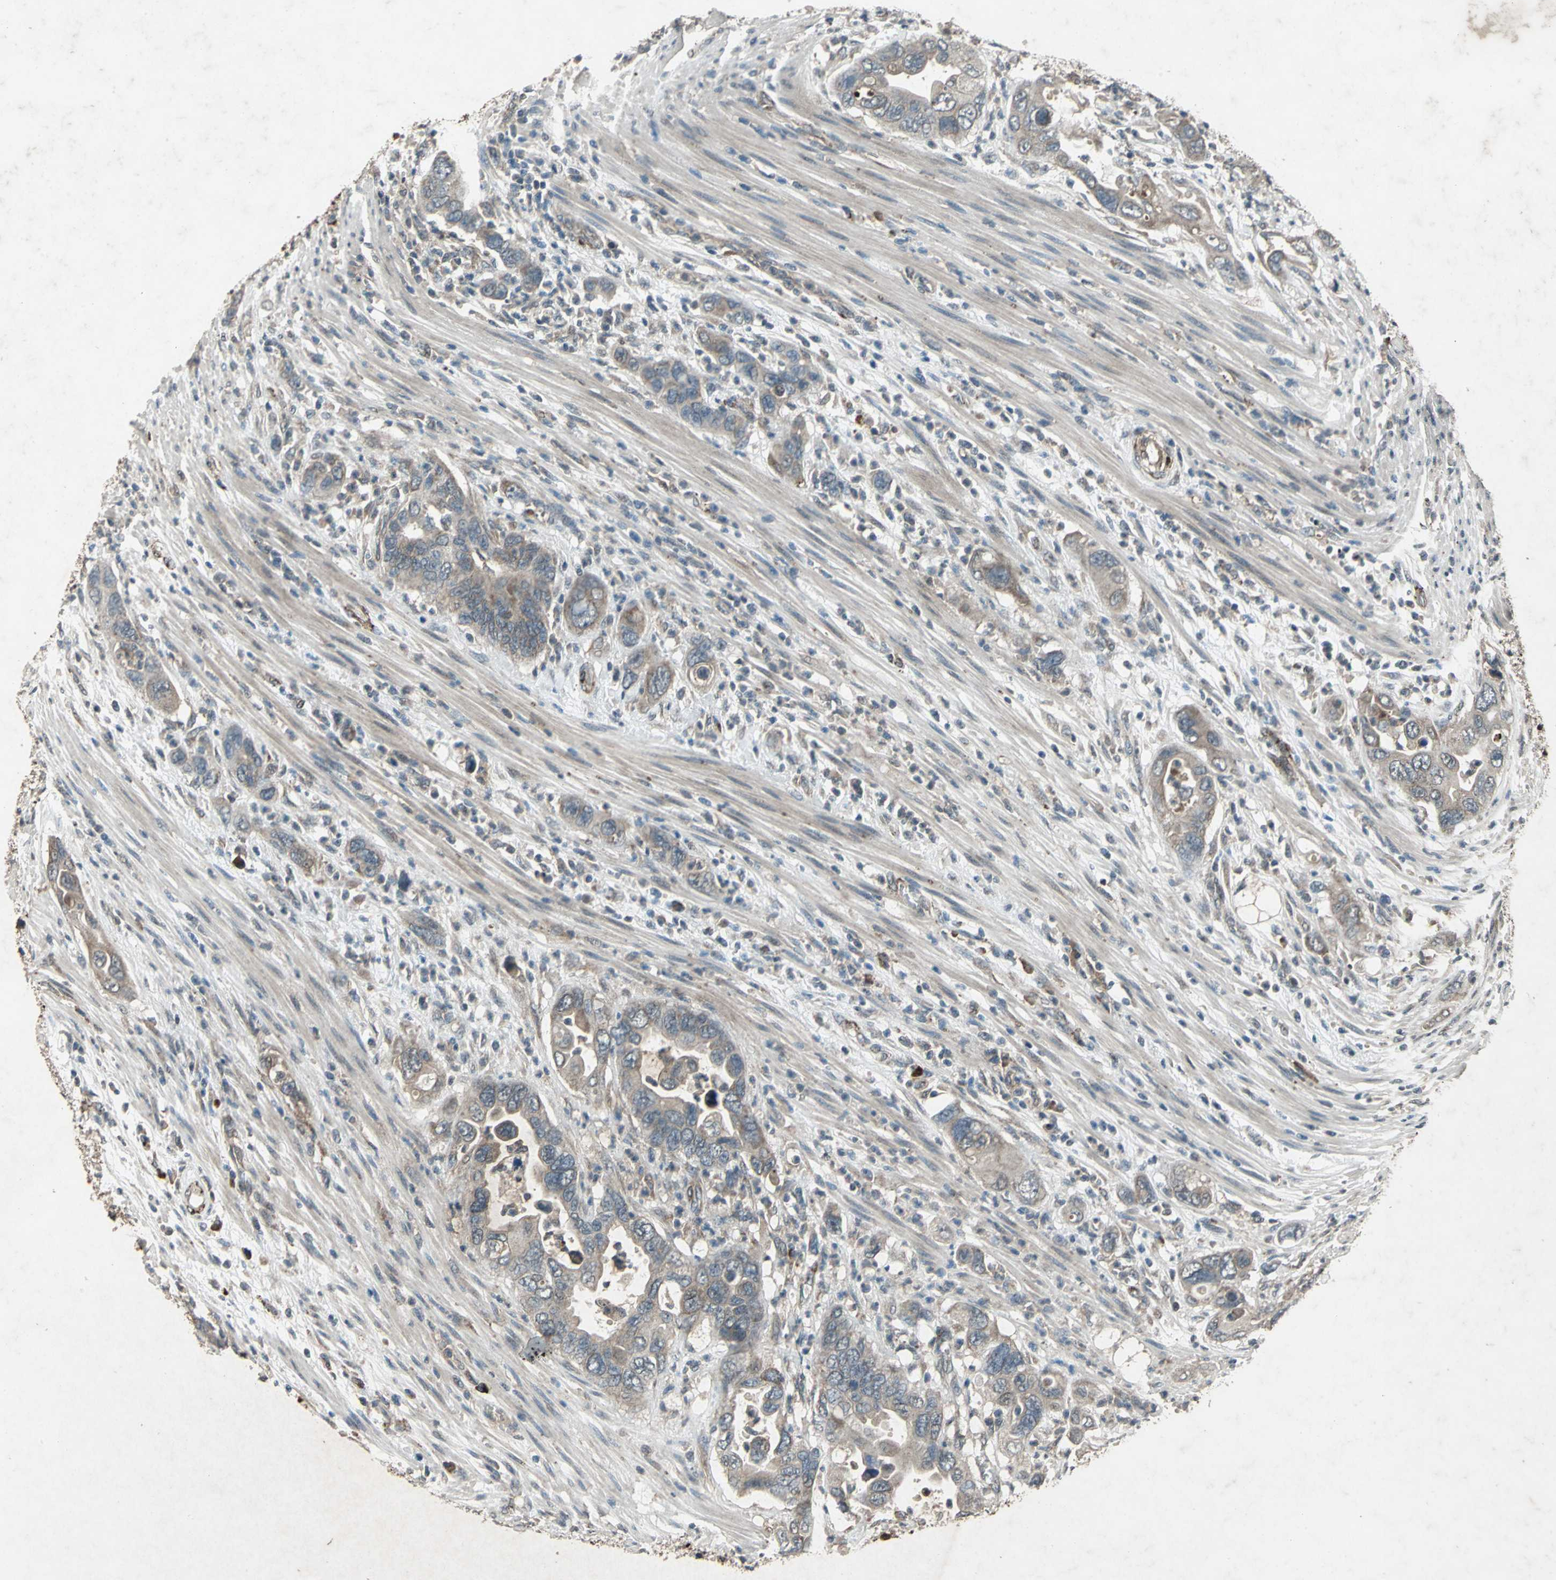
{"staining": {"intensity": "weak", "quantity": ">75%", "location": "cytoplasmic/membranous"}, "tissue": "pancreatic cancer", "cell_type": "Tumor cells", "image_type": "cancer", "snomed": [{"axis": "morphology", "description": "Adenocarcinoma, NOS"}, {"axis": "topography", "description": "Pancreas"}], "caption": "Adenocarcinoma (pancreatic) stained with a brown dye displays weak cytoplasmic/membranous positive expression in approximately >75% of tumor cells.", "gene": "SEPTIN4", "patient": {"sex": "female", "age": 71}}